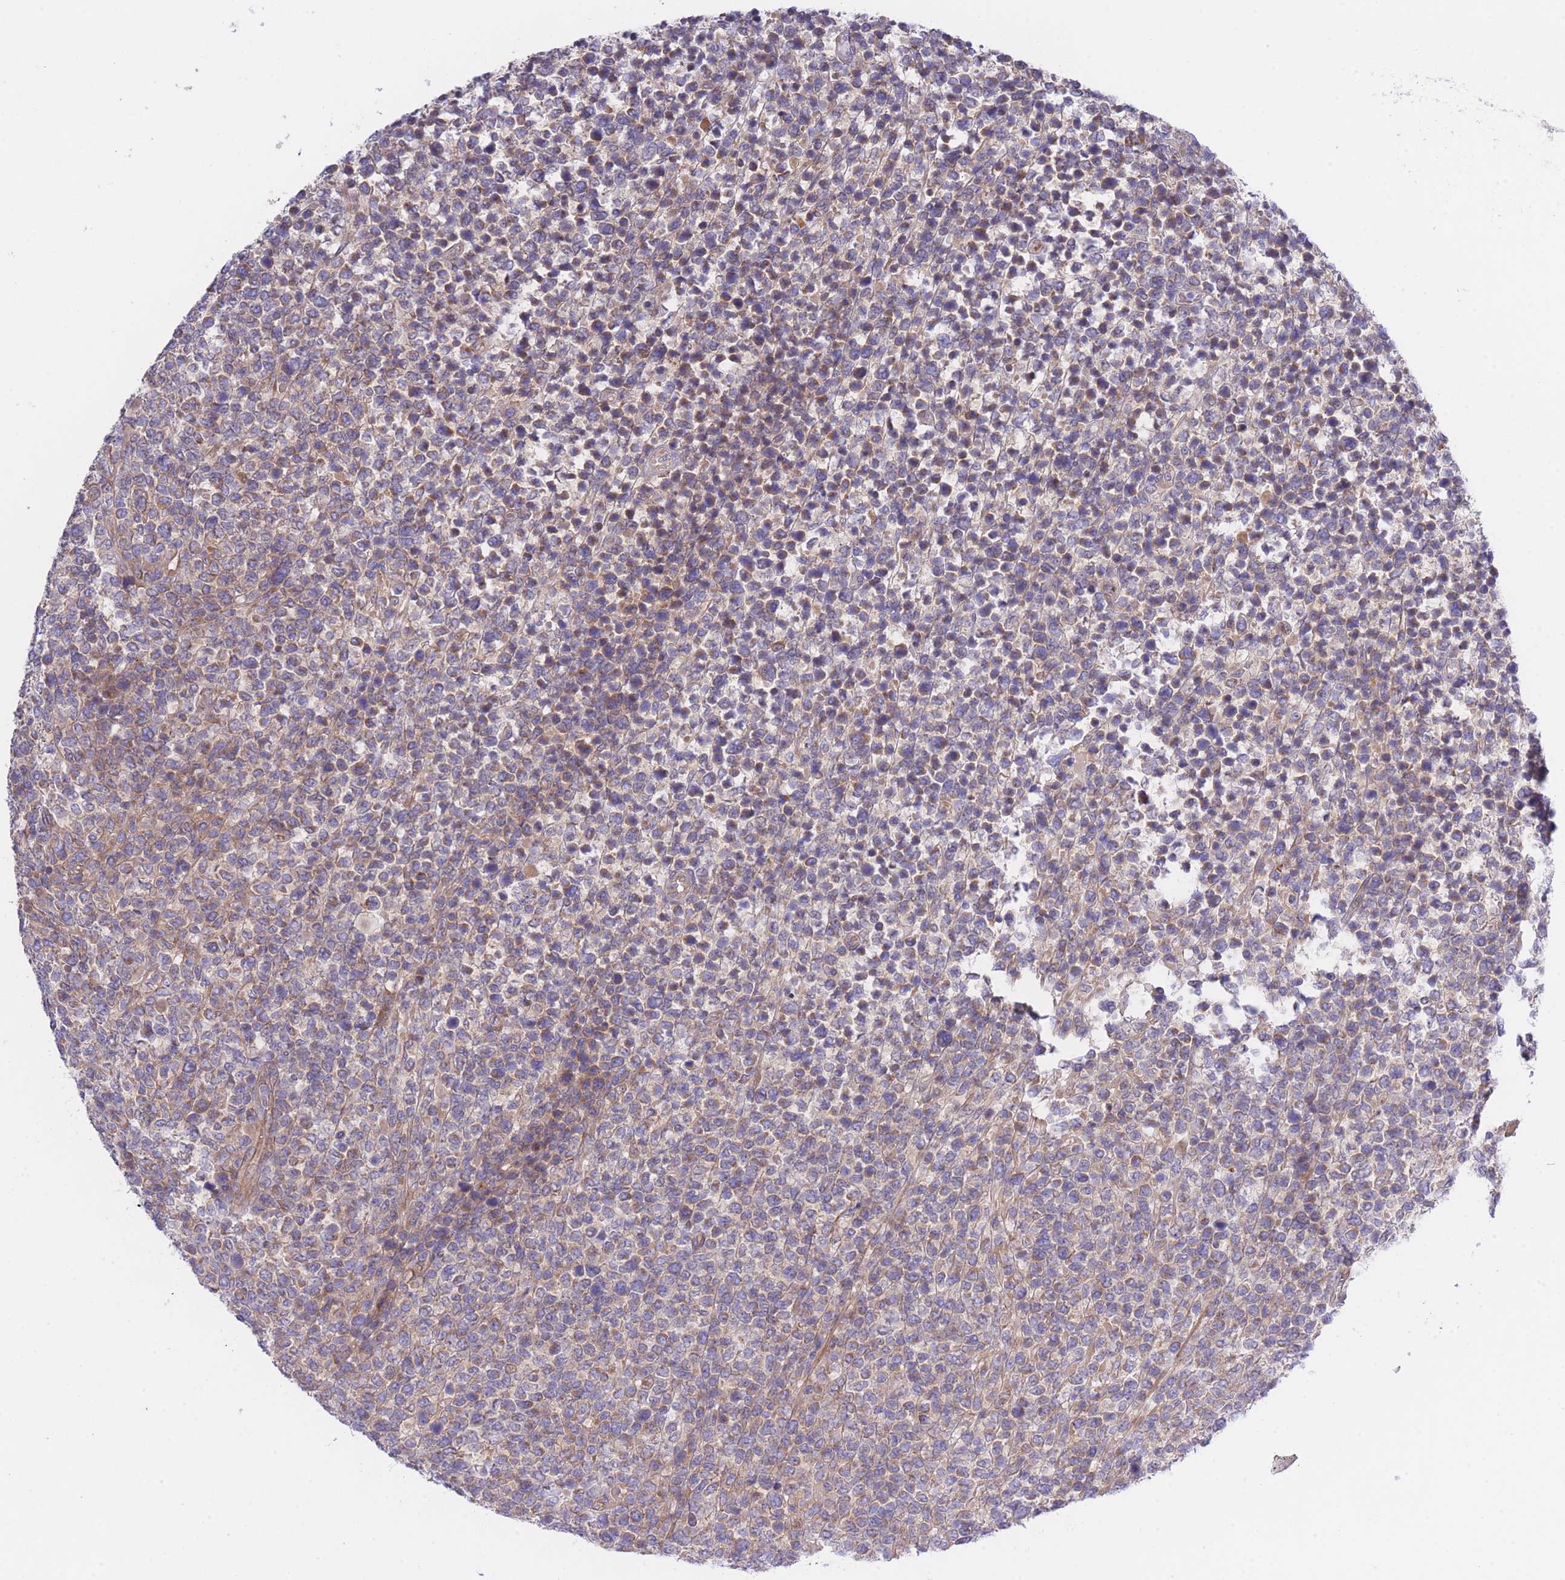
{"staining": {"intensity": "weak", "quantity": "25%-75%", "location": "cytoplasmic/membranous"}, "tissue": "lymphoma", "cell_type": "Tumor cells", "image_type": "cancer", "snomed": [{"axis": "morphology", "description": "Malignant lymphoma, non-Hodgkin's type, High grade"}, {"axis": "topography", "description": "Soft tissue"}], "caption": "Immunohistochemical staining of high-grade malignant lymphoma, non-Hodgkin's type reveals low levels of weak cytoplasmic/membranous protein positivity in about 25%-75% of tumor cells.", "gene": "CHAC1", "patient": {"sex": "female", "age": 56}}